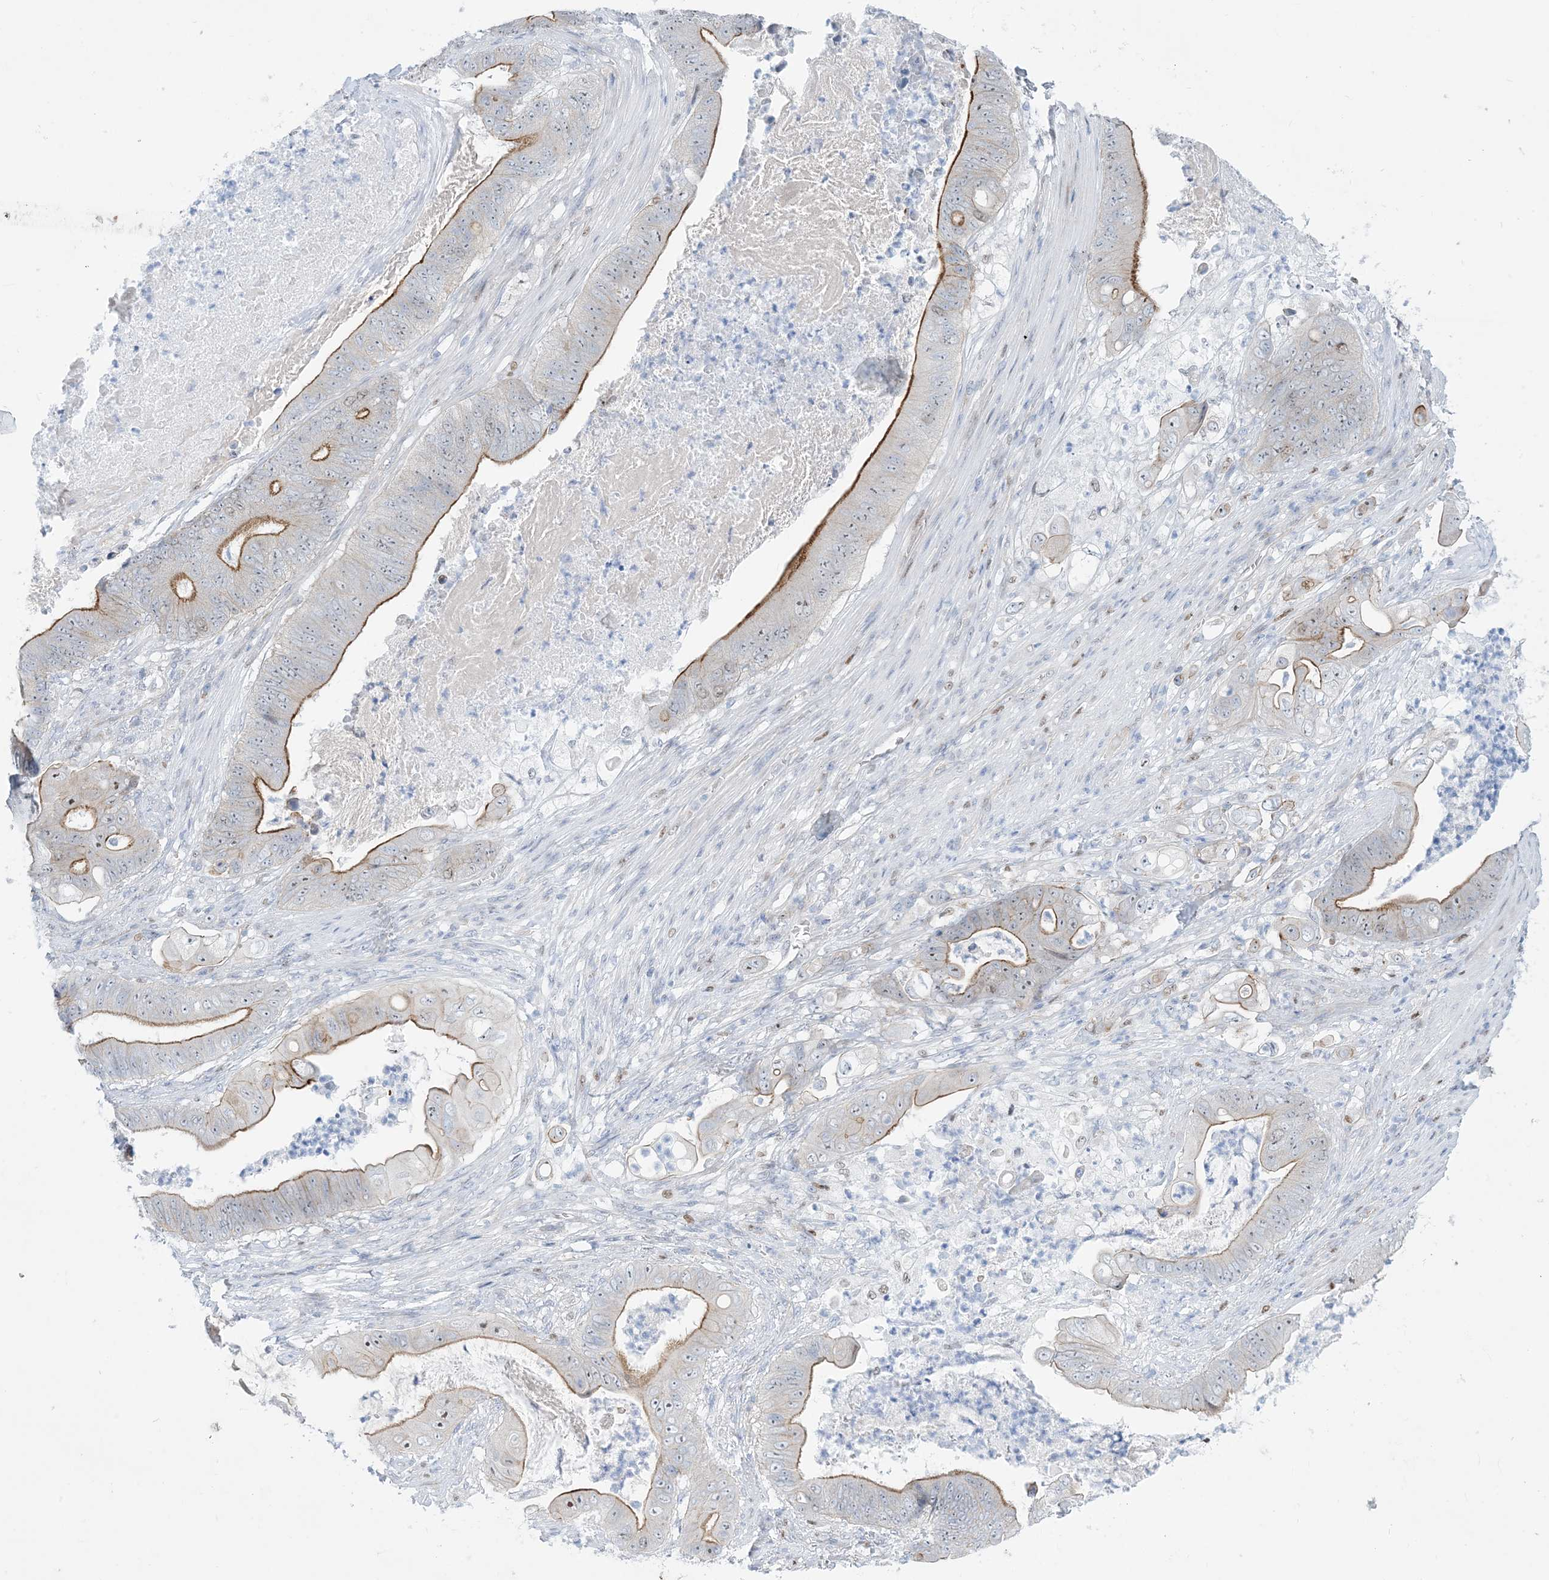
{"staining": {"intensity": "moderate", "quantity": "25%-75%", "location": "cytoplasmic/membranous"}, "tissue": "stomach cancer", "cell_type": "Tumor cells", "image_type": "cancer", "snomed": [{"axis": "morphology", "description": "Adenocarcinoma, NOS"}, {"axis": "topography", "description": "Stomach"}], "caption": "This micrograph demonstrates stomach cancer stained with immunohistochemistry (IHC) to label a protein in brown. The cytoplasmic/membranous of tumor cells show moderate positivity for the protein. Nuclei are counter-stained blue.", "gene": "MARS2", "patient": {"sex": "female", "age": 73}}